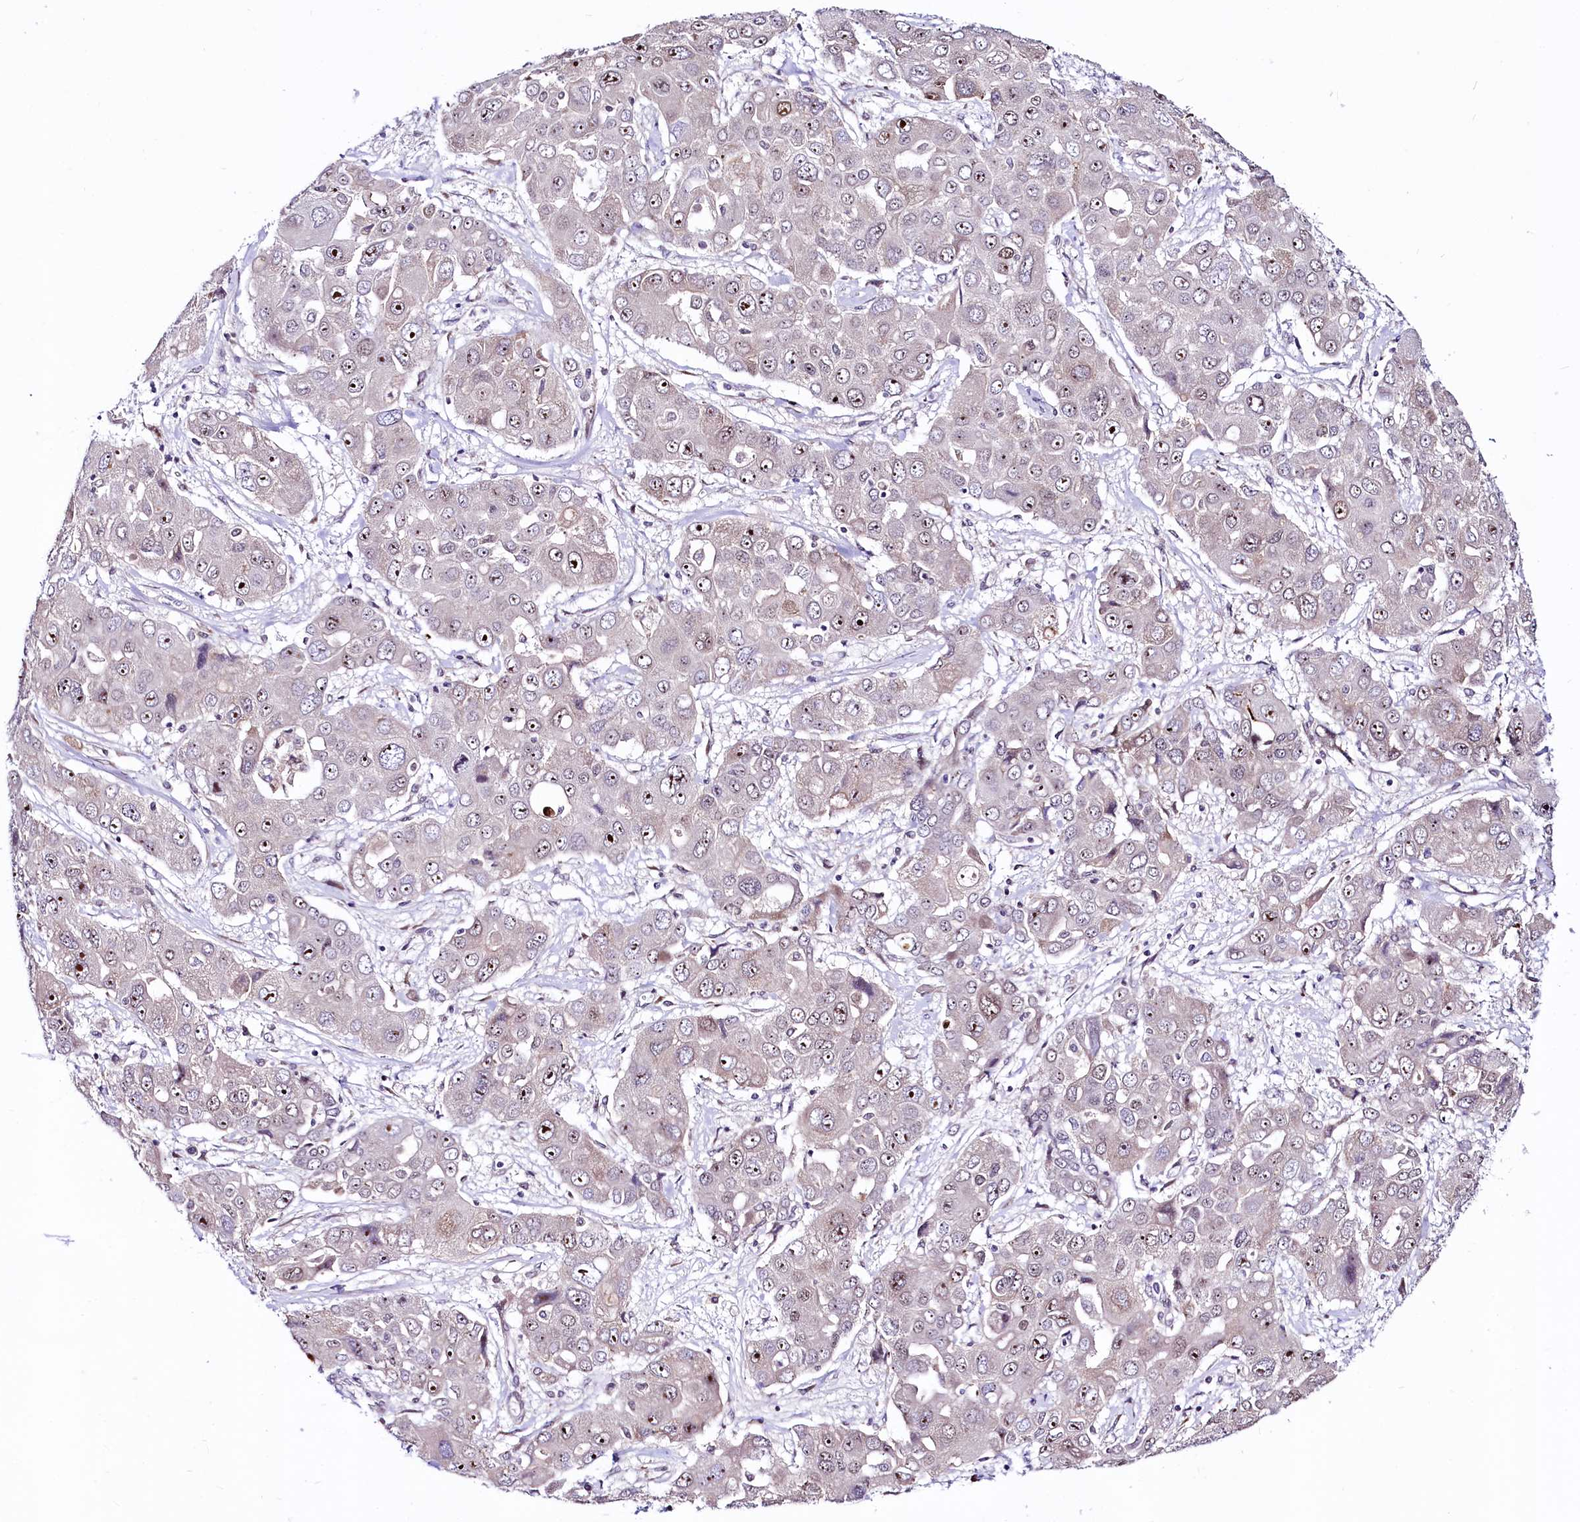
{"staining": {"intensity": "moderate", "quantity": "25%-75%", "location": "nuclear"}, "tissue": "liver cancer", "cell_type": "Tumor cells", "image_type": "cancer", "snomed": [{"axis": "morphology", "description": "Cholangiocarcinoma"}, {"axis": "topography", "description": "Liver"}], "caption": "High-magnification brightfield microscopy of liver cancer stained with DAB (brown) and counterstained with hematoxylin (blue). tumor cells exhibit moderate nuclear staining is appreciated in about25%-75% of cells.", "gene": "LEUTX", "patient": {"sex": "male", "age": 67}}